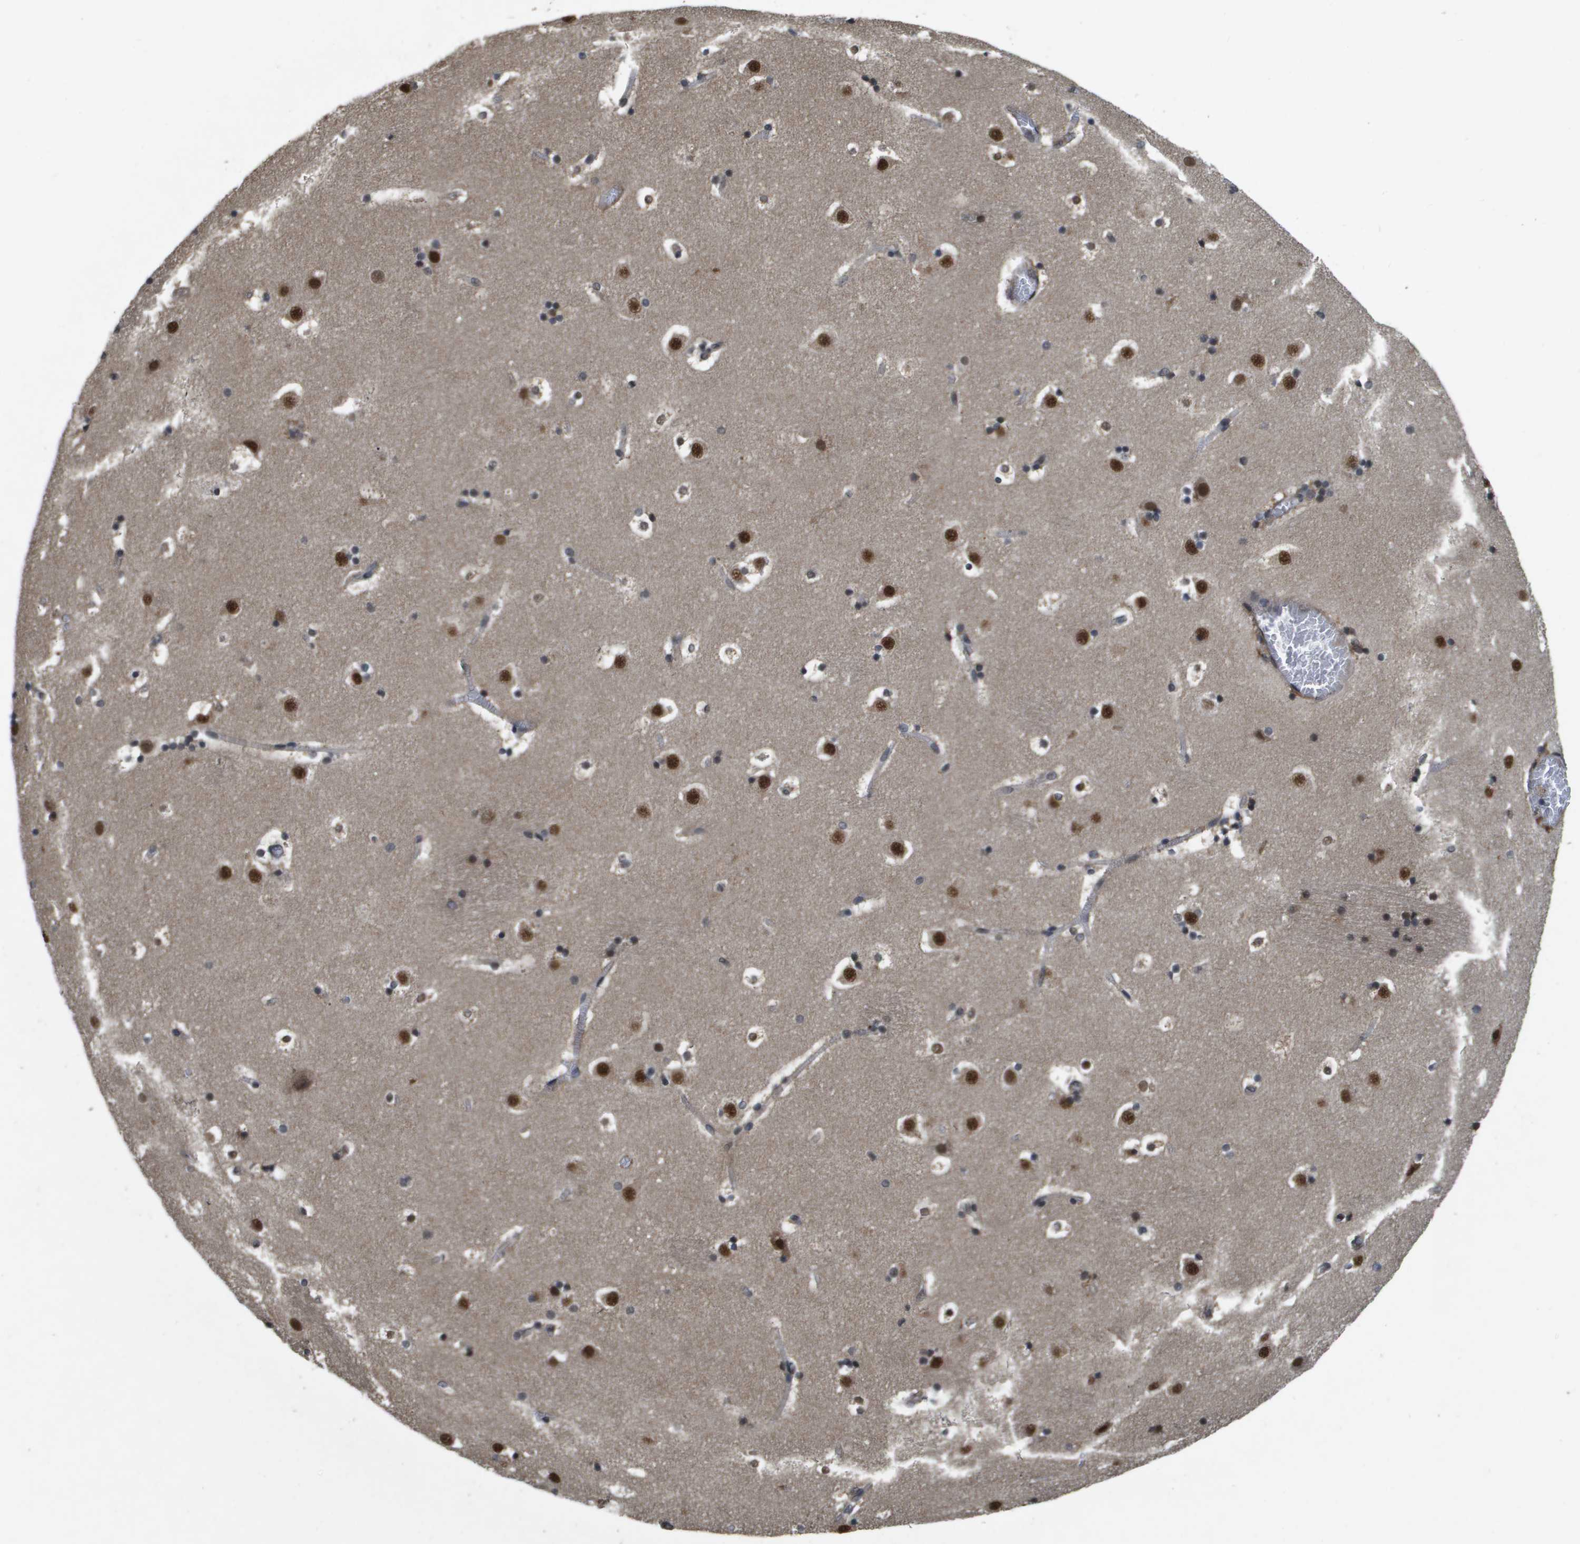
{"staining": {"intensity": "moderate", "quantity": "25%-75%", "location": "cytoplasmic/membranous"}, "tissue": "caudate", "cell_type": "Glial cells", "image_type": "normal", "snomed": [{"axis": "morphology", "description": "Normal tissue, NOS"}, {"axis": "topography", "description": "Lateral ventricle wall"}], "caption": "DAB immunohistochemical staining of benign human caudate demonstrates moderate cytoplasmic/membranous protein expression in approximately 25%-75% of glial cells.", "gene": "SPTLC1", "patient": {"sex": "male", "age": 45}}